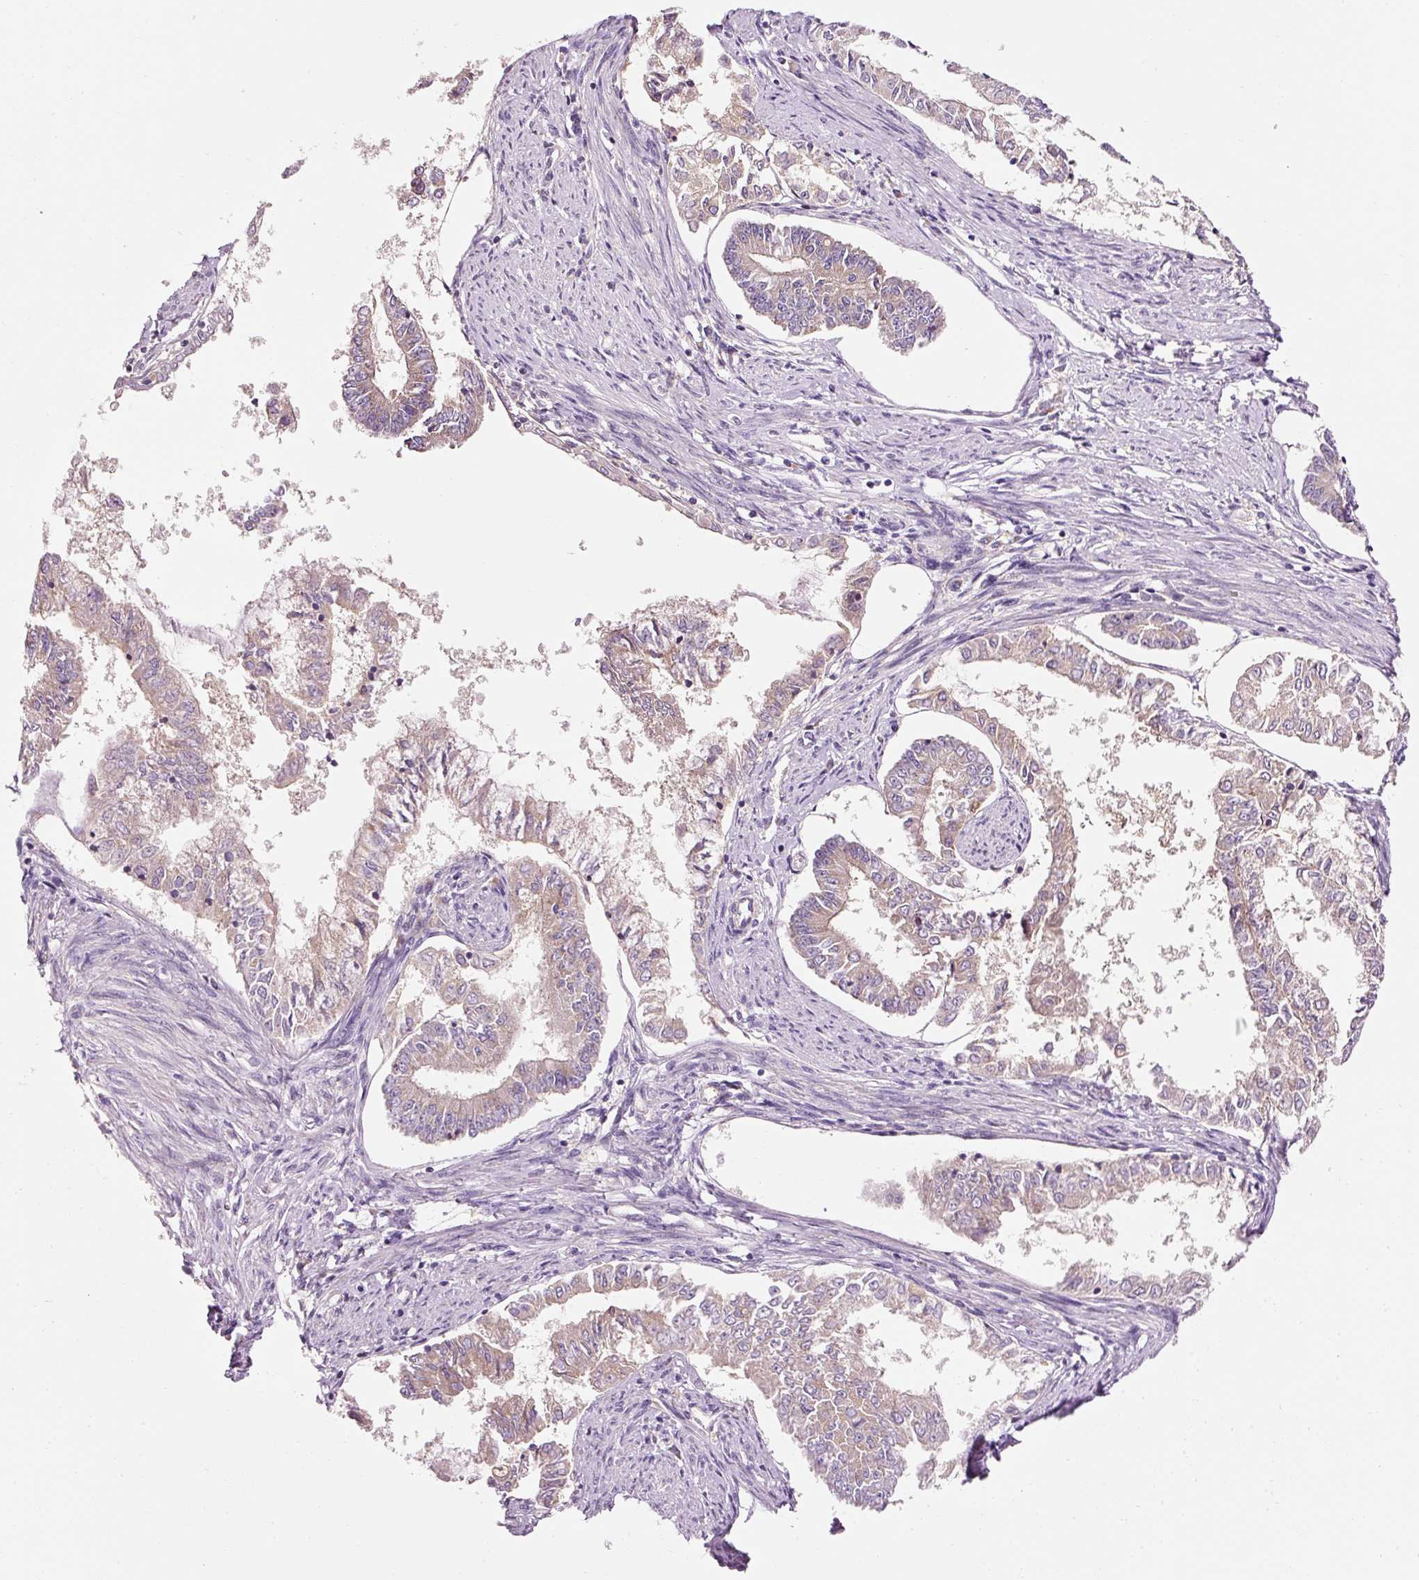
{"staining": {"intensity": "weak", "quantity": ">75%", "location": "cytoplasmic/membranous"}, "tissue": "endometrial cancer", "cell_type": "Tumor cells", "image_type": "cancer", "snomed": [{"axis": "morphology", "description": "Adenocarcinoma, NOS"}, {"axis": "topography", "description": "Endometrium"}], "caption": "Immunohistochemistry (IHC) histopathology image of neoplastic tissue: human endometrial cancer (adenocarcinoma) stained using immunohistochemistry demonstrates low levels of weak protein expression localized specifically in the cytoplasmic/membranous of tumor cells, appearing as a cytoplasmic/membranous brown color.", "gene": "NAPA", "patient": {"sex": "female", "age": 76}}